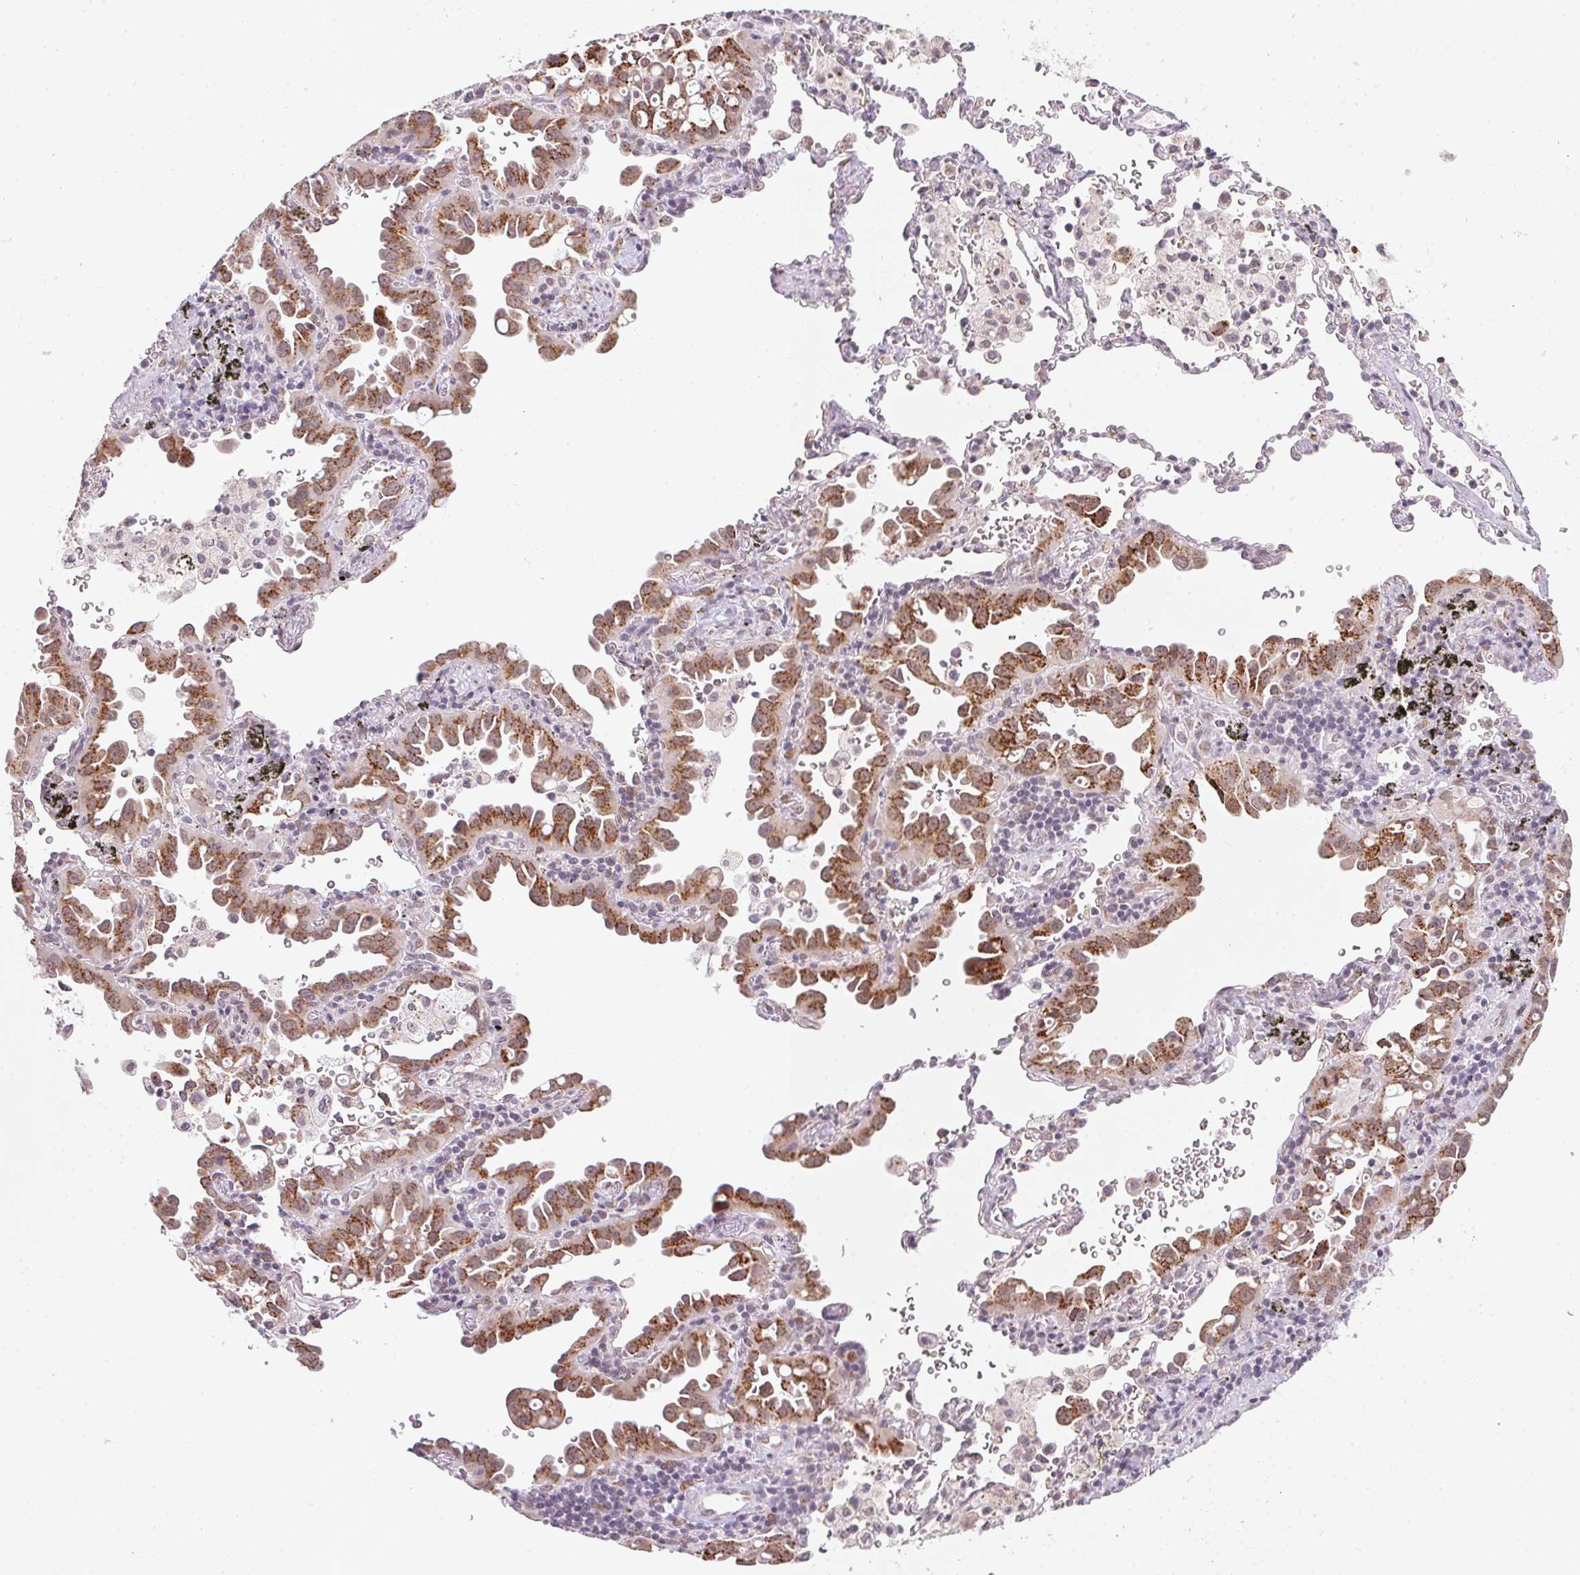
{"staining": {"intensity": "strong", "quantity": ">75%", "location": "cytoplasmic/membranous"}, "tissue": "lung cancer", "cell_type": "Tumor cells", "image_type": "cancer", "snomed": [{"axis": "morphology", "description": "Adenocarcinoma, NOS"}, {"axis": "topography", "description": "Lung"}], "caption": "Strong cytoplasmic/membranous protein expression is identified in about >75% of tumor cells in lung cancer.", "gene": "RAB22A", "patient": {"sex": "male", "age": 68}}